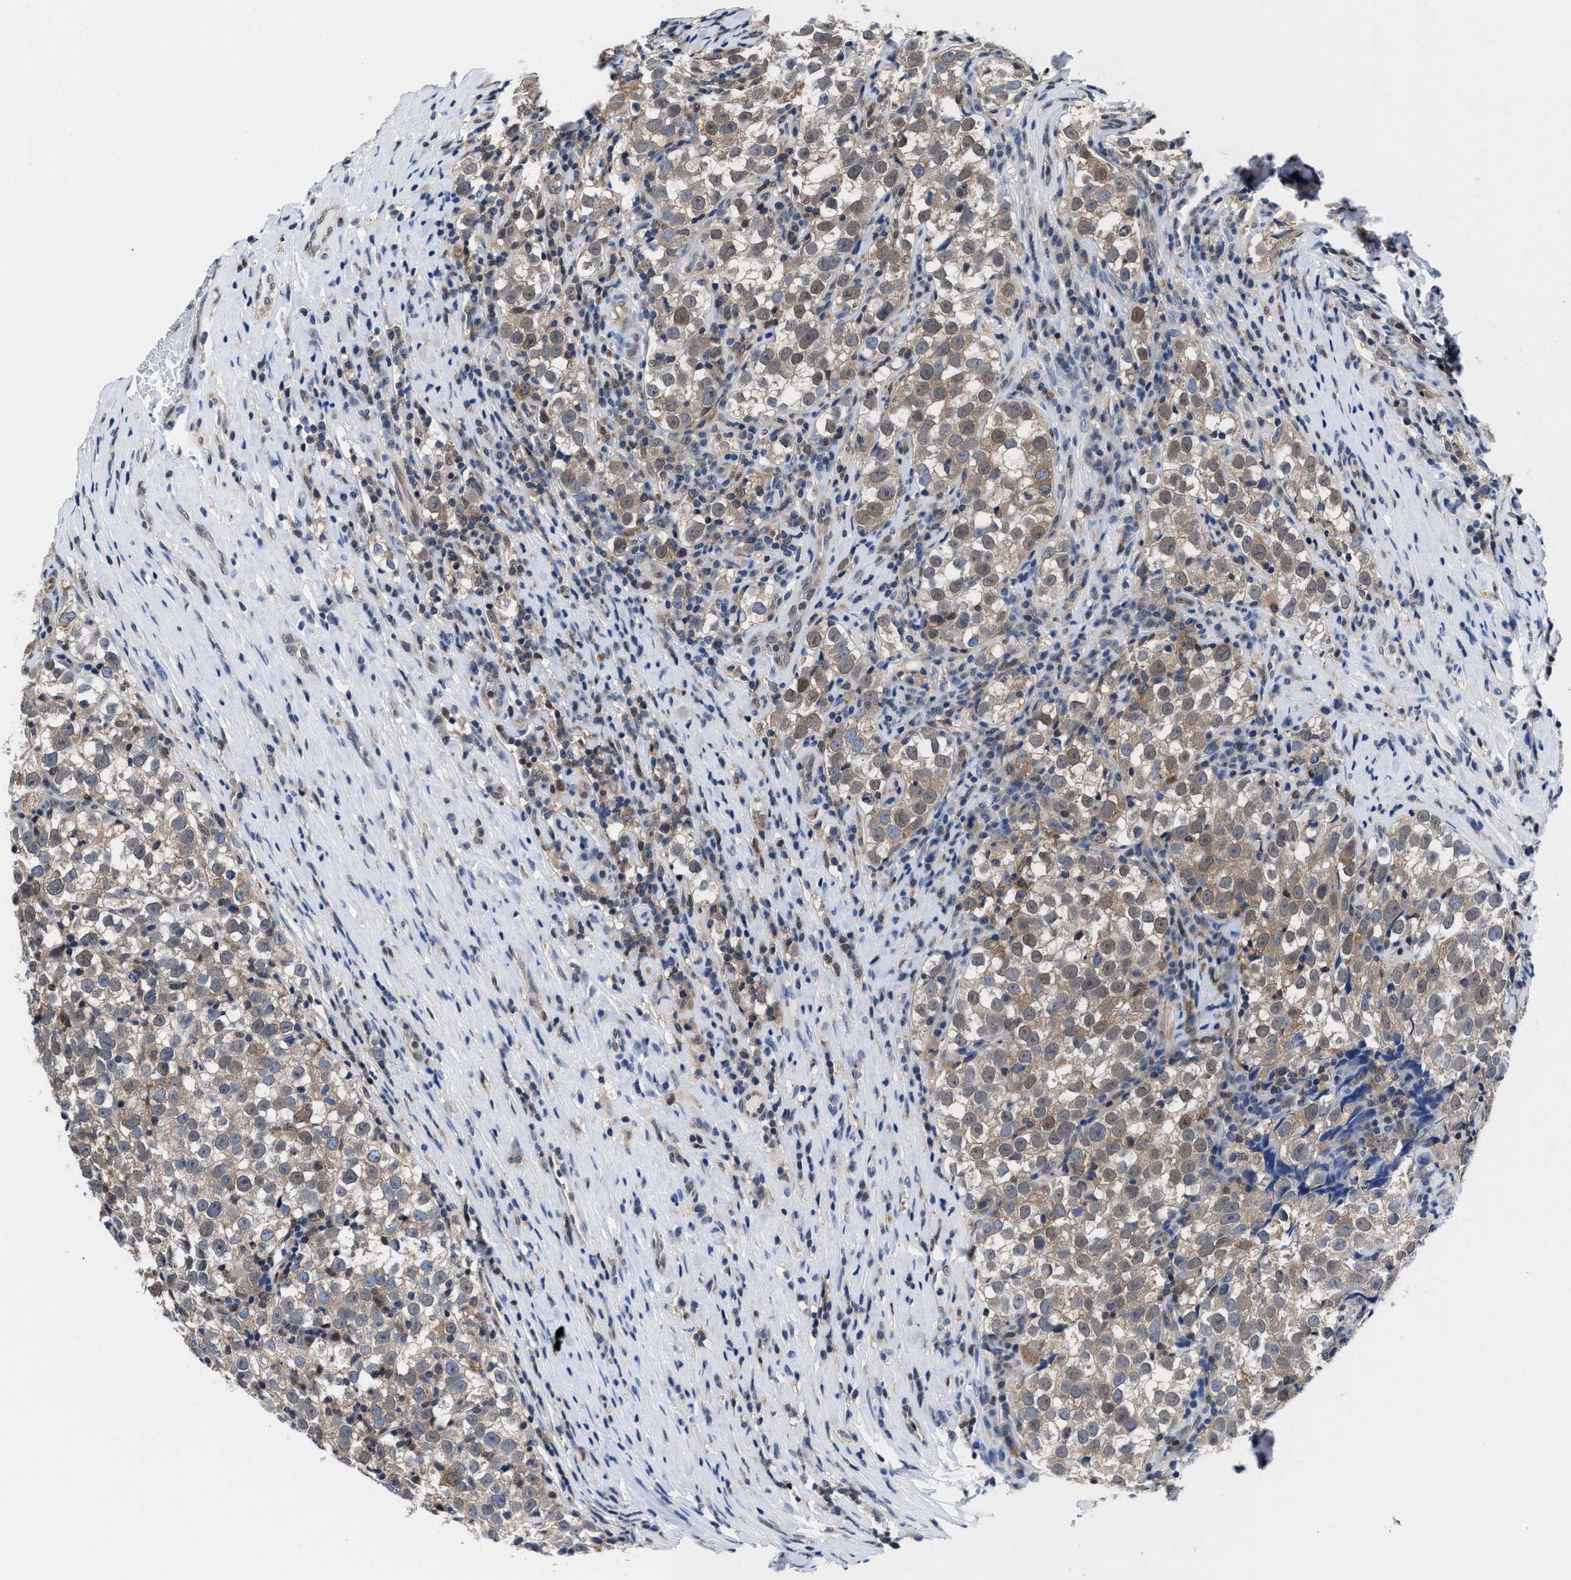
{"staining": {"intensity": "weak", "quantity": ">75%", "location": "cytoplasmic/membranous,nuclear"}, "tissue": "testis cancer", "cell_type": "Tumor cells", "image_type": "cancer", "snomed": [{"axis": "morphology", "description": "Normal tissue, NOS"}, {"axis": "morphology", "description": "Seminoma, NOS"}, {"axis": "topography", "description": "Testis"}], "caption": "A brown stain shows weak cytoplasmic/membranous and nuclear expression of a protein in testis seminoma tumor cells.", "gene": "ACLY", "patient": {"sex": "male", "age": 43}}